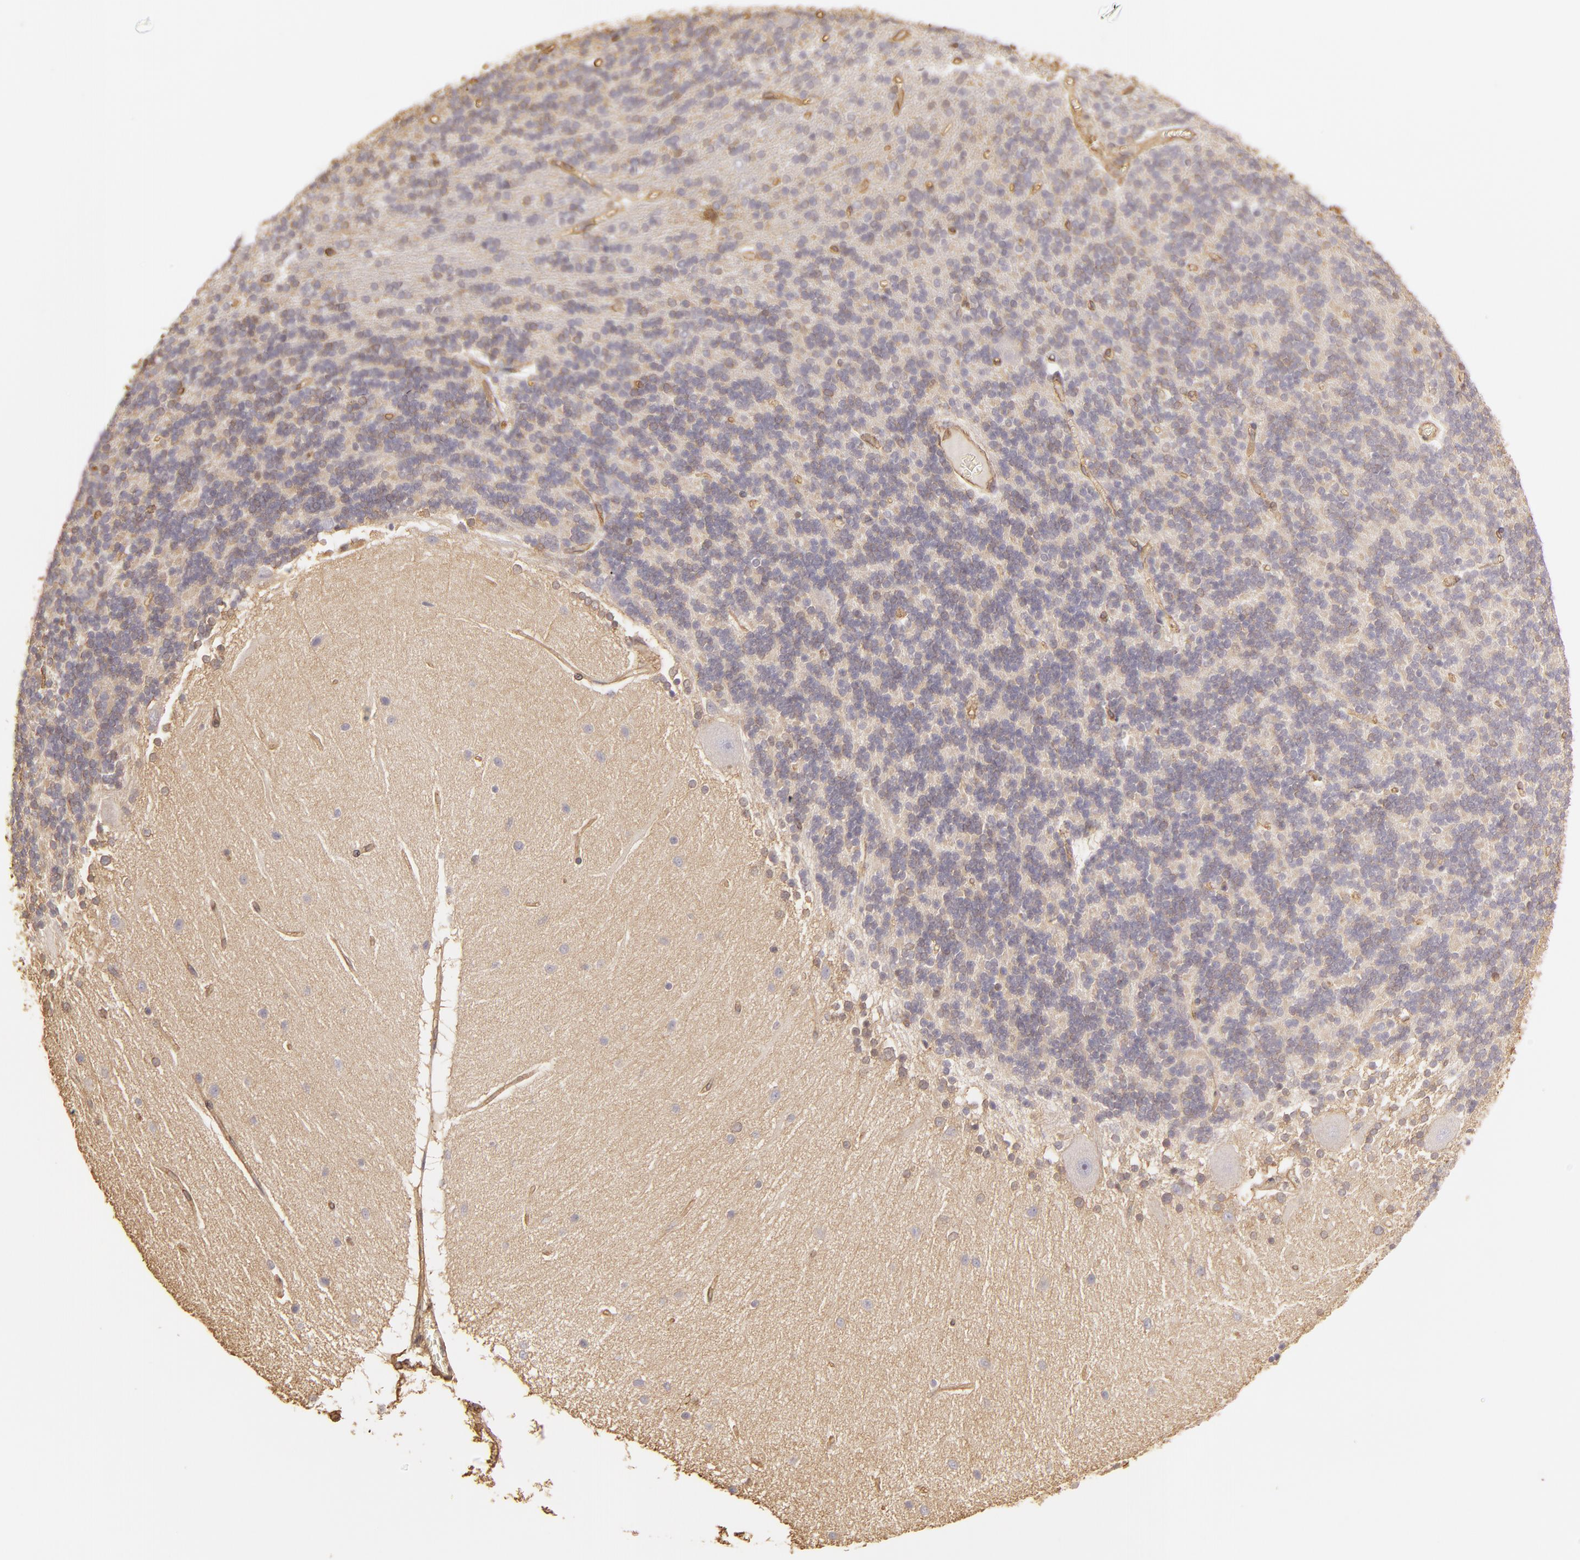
{"staining": {"intensity": "weak", "quantity": "<25%", "location": "cytoplasmic/membranous"}, "tissue": "cerebellum", "cell_type": "Cells in granular layer", "image_type": "normal", "snomed": [{"axis": "morphology", "description": "Normal tissue, NOS"}, {"axis": "topography", "description": "Cerebellum"}], "caption": "Micrograph shows no protein staining in cells in granular layer of benign cerebellum. The staining was performed using DAB to visualize the protein expression in brown, while the nuclei were stained in blue with hematoxylin (Magnification: 20x).", "gene": "HSPB6", "patient": {"sex": "female", "age": 54}}